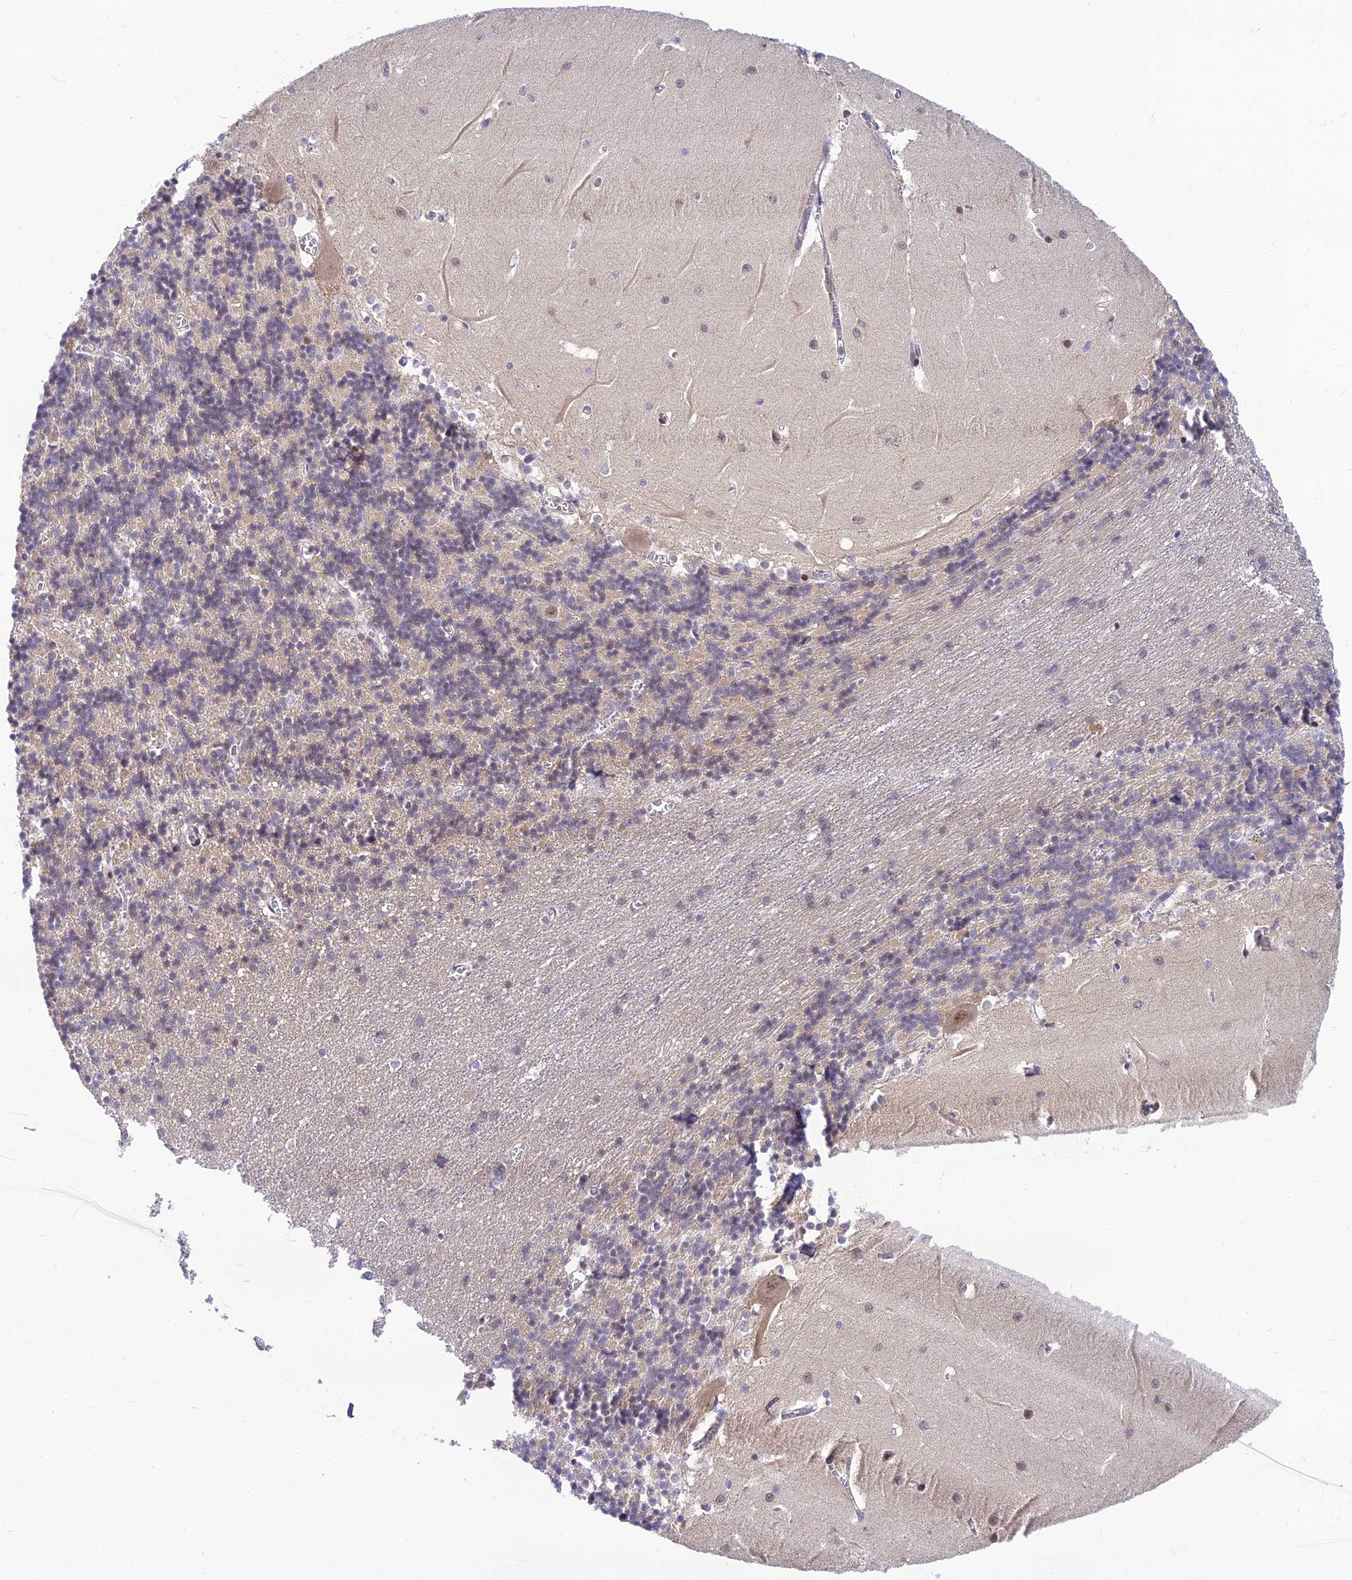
{"staining": {"intensity": "weak", "quantity": "<25%", "location": "cytoplasmic/membranous"}, "tissue": "cerebellum", "cell_type": "Cells in granular layer", "image_type": "normal", "snomed": [{"axis": "morphology", "description": "Normal tissue, NOS"}, {"axis": "topography", "description": "Cerebellum"}], "caption": "Cells in granular layer show no significant positivity in benign cerebellum. The staining was performed using DAB (3,3'-diaminobenzidine) to visualize the protein expression in brown, while the nuclei were stained in blue with hematoxylin (Magnification: 20x).", "gene": "ASPDH", "patient": {"sex": "male", "age": 37}}